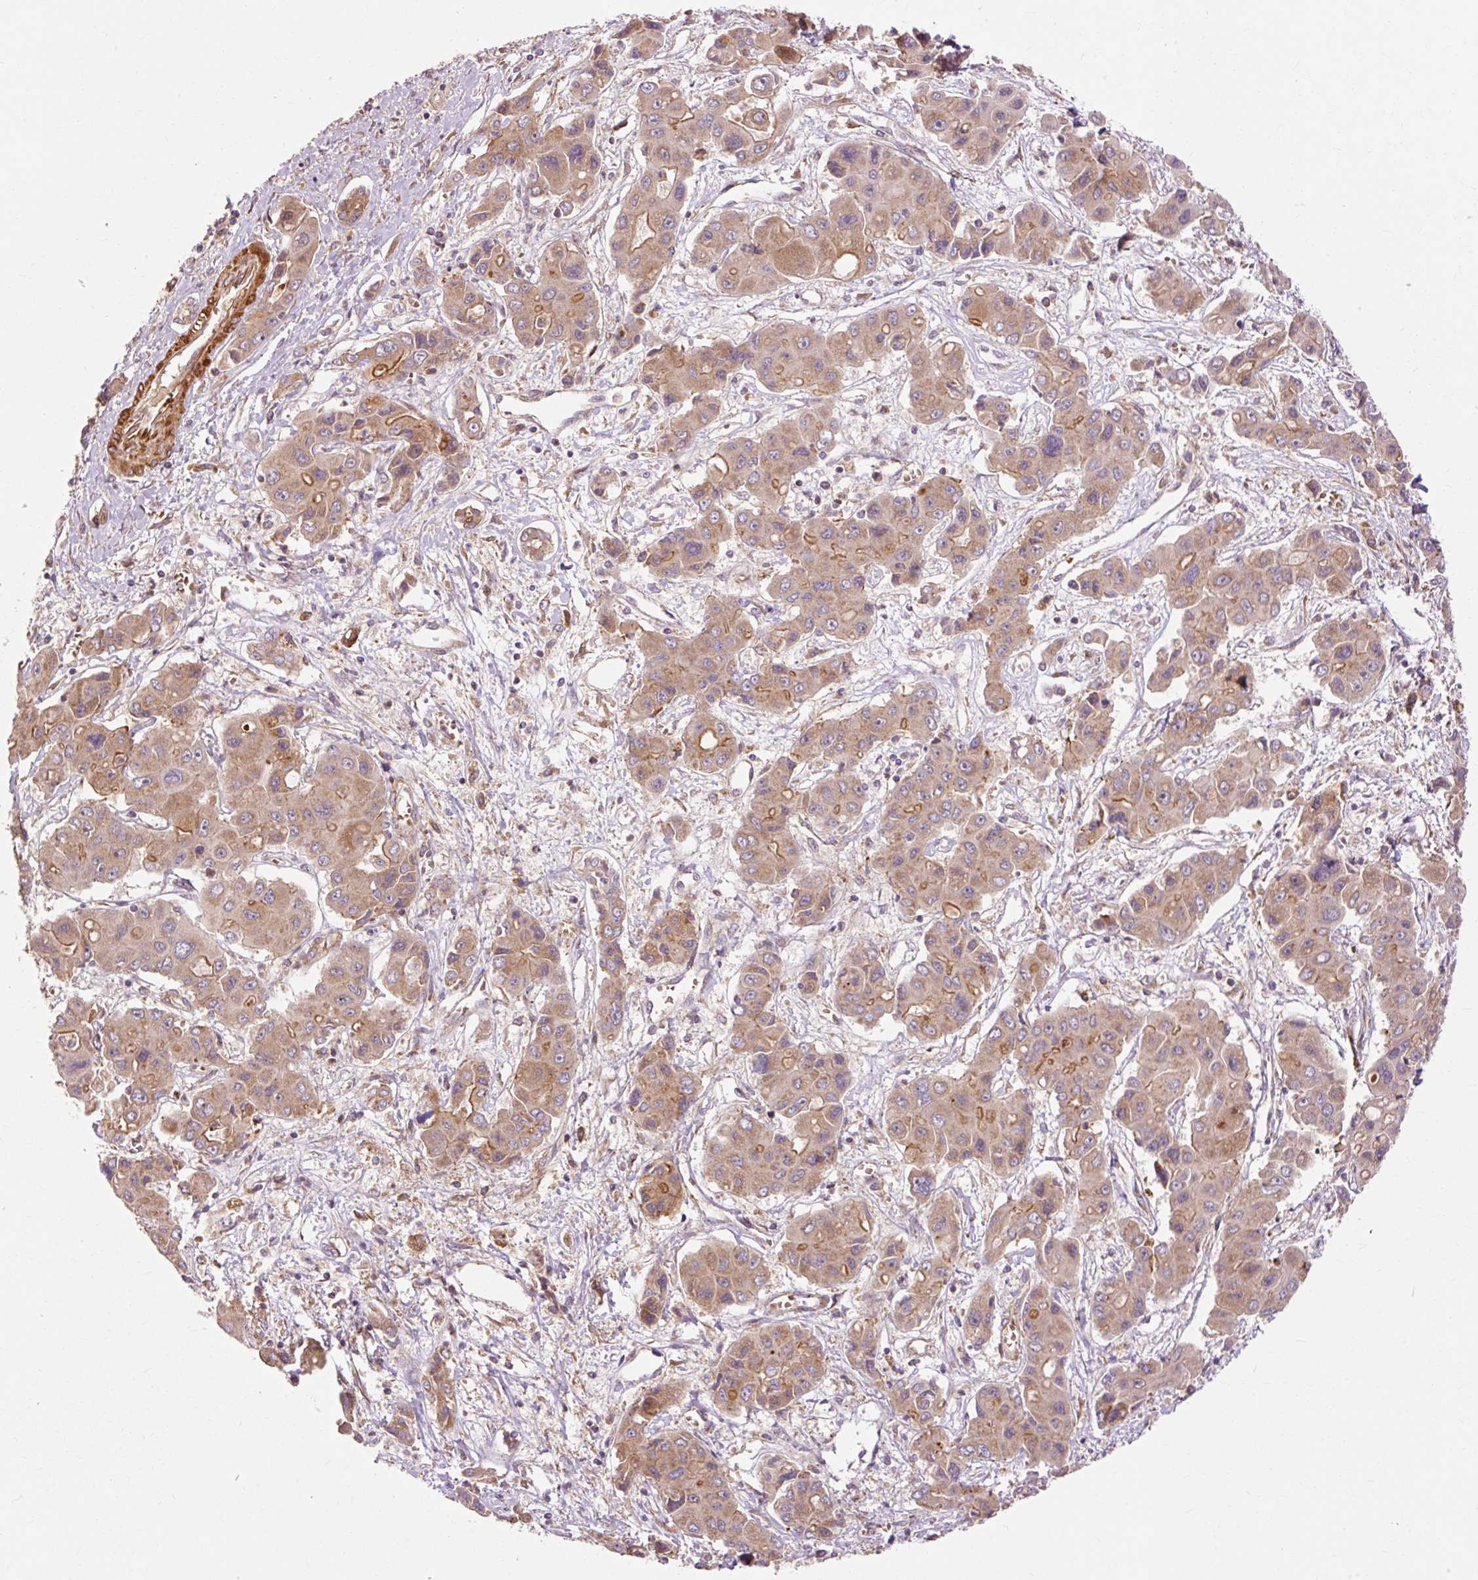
{"staining": {"intensity": "moderate", "quantity": ">75%", "location": "cytoplasmic/membranous"}, "tissue": "liver cancer", "cell_type": "Tumor cells", "image_type": "cancer", "snomed": [{"axis": "morphology", "description": "Cholangiocarcinoma"}, {"axis": "topography", "description": "Liver"}], "caption": "Immunohistochemistry (IHC) histopathology image of liver cancer (cholangiocarcinoma) stained for a protein (brown), which demonstrates medium levels of moderate cytoplasmic/membranous expression in about >75% of tumor cells.", "gene": "RIPOR3", "patient": {"sex": "male", "age": 67}}